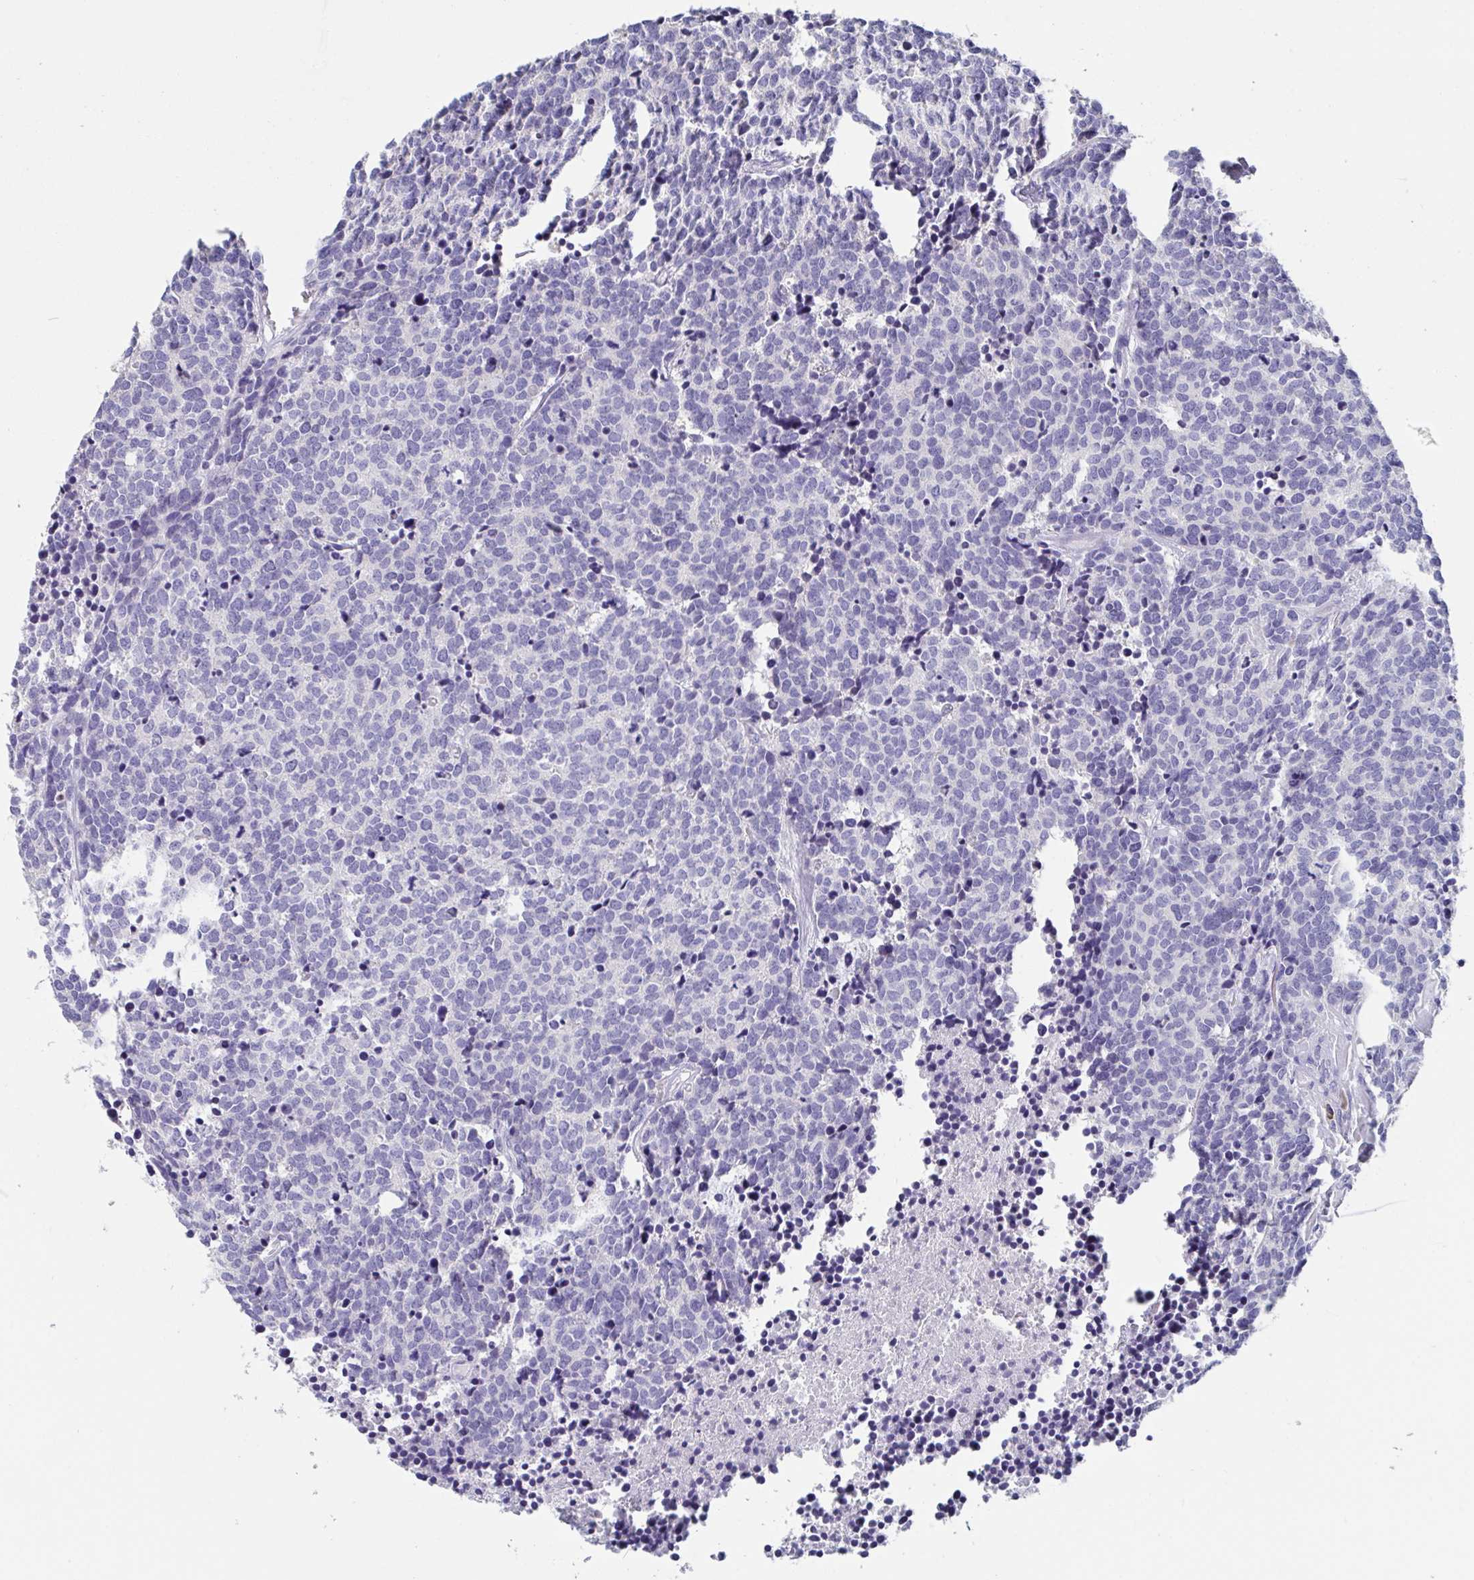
{"staining": {"intensity": "negative", "quantity": "none", "location": "none"}, "tissue": "carcinoid", "cell_type": "Tumor cells", "image_type": "cancer", "snomed": [{"axis": "morphology", "description": "Carcinoid, malignant, NOS"}, {"axis": "topography", "description": "Skin"}], "caption": "Protein analysis of carcinoid (malignant) displays no significant positivity in tumor cells.", "gene": "LRRC58", "patient": {"sex": "female", "age": 79}}